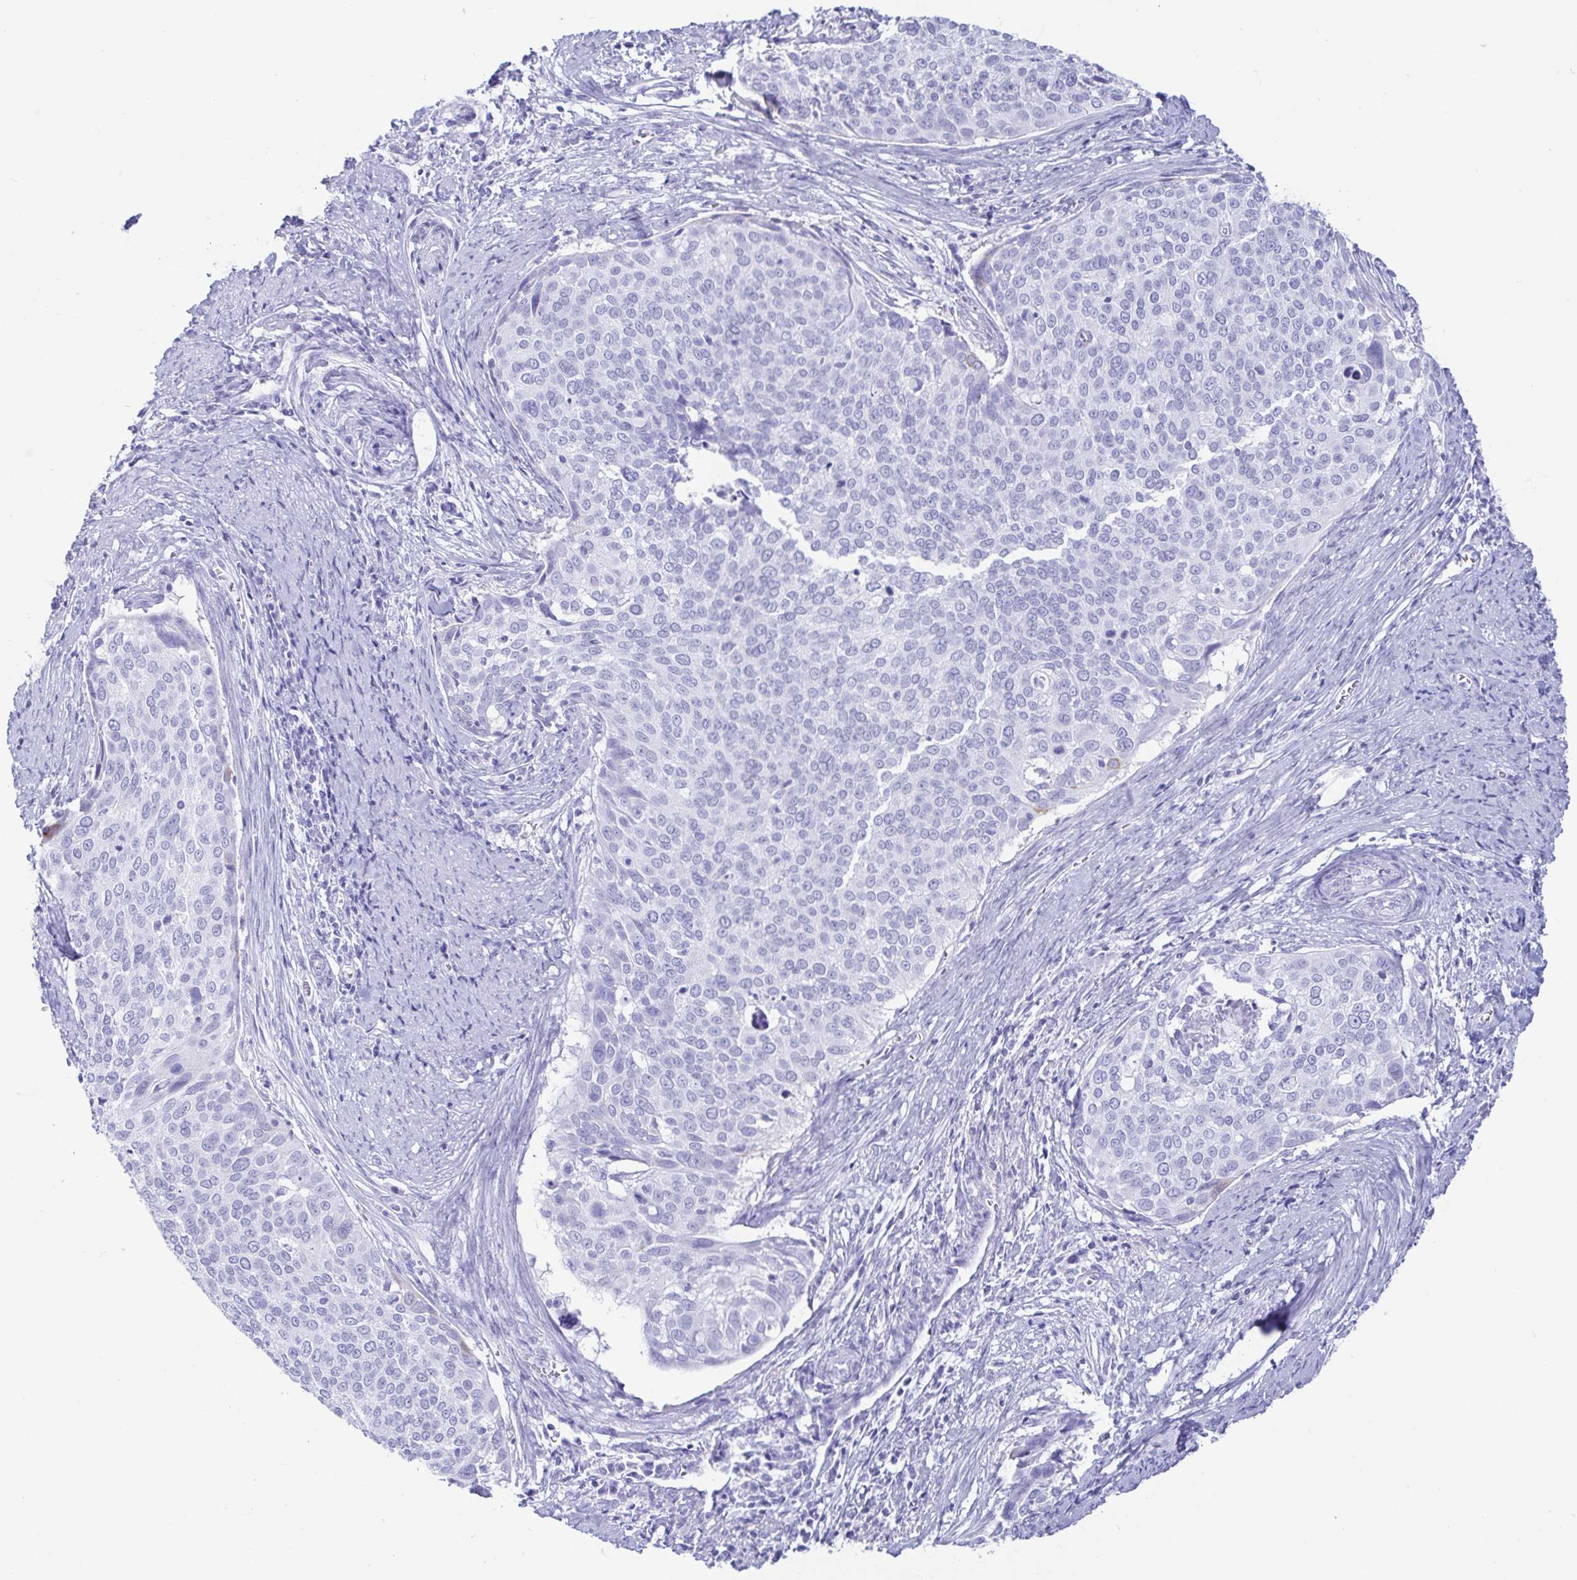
{"staining": {"intensity": "negative", "quantity": "none", "location": "none"}, "tissue": "cervical cancer", "cell_type": "Tumor cells", "image_type": "cancer", "snomed": [{"axis": "morphology", "description": "Squamous cell carcinoma, NOS"}, {"axis": "topography", "description": "Cervix"}], "caption": "Immunohistochemistry image of squamous cell carcinoma (cervical) stained for a protein (brown), which exhibits no staining in tumor cells. Nuclei are stained in blue.", "gene": "GKN1", "patient": {"sex": "female", "age": 39}}